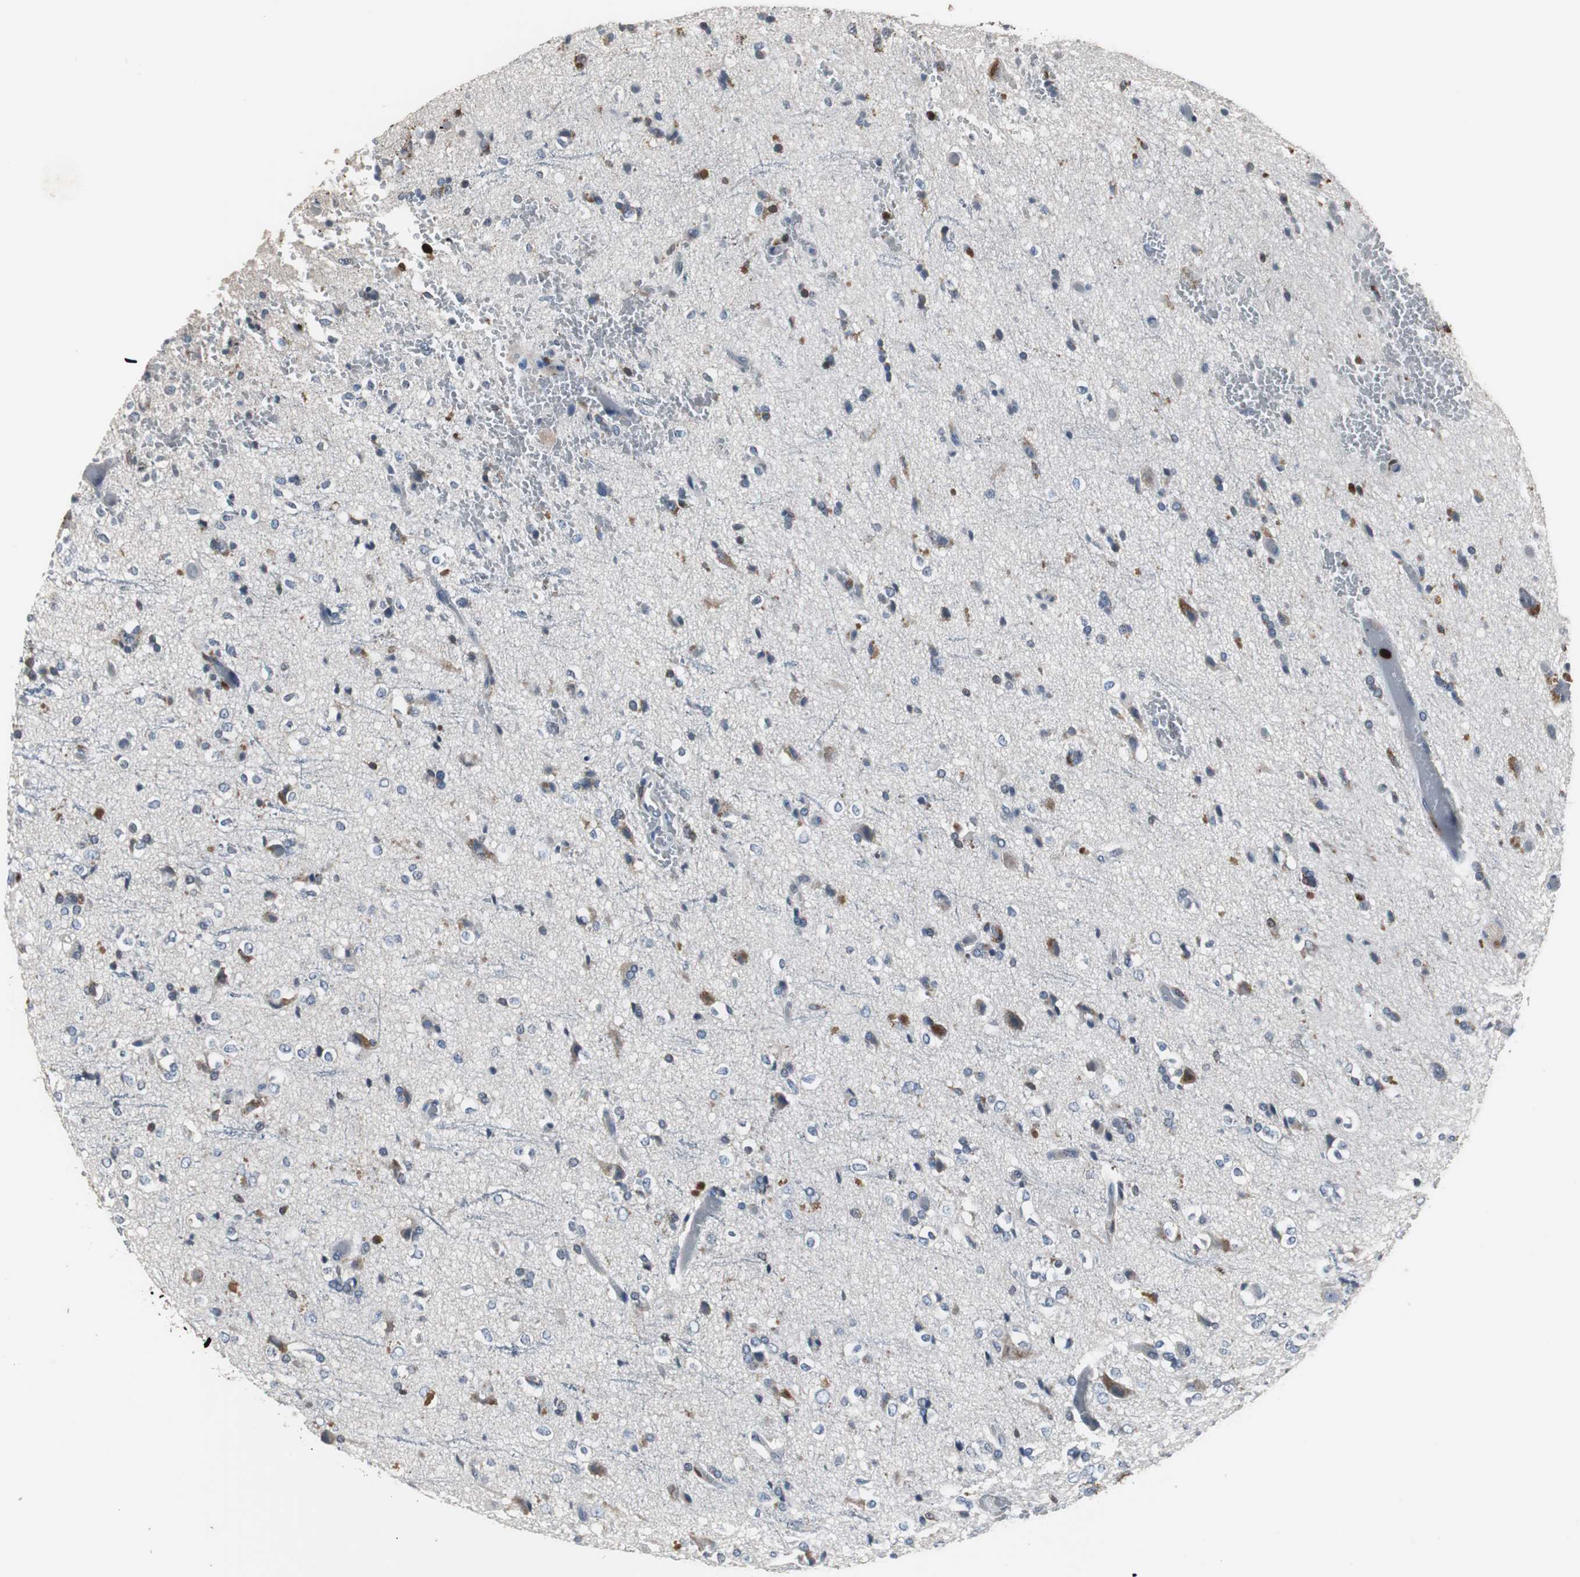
{"staining": {"intensity": "moderate", "quantity": "<25%", "location": "cytoplasmic/membranous"}, "tissue": "glioma", "cell_type": "Tumor cells", "image_type": "cancer", "snomed": [{"axis": "morphology", "description": "Glioma, malignant, High grade"}, {"axis": "topography", "description": "Brain"}], "caption": "Tumor cells exhibit low levels of moderate cytoplasmic/membranous staining in approximately <25% of cells in human glioma.", "gene": "NCF2", "patient": {"sex": "male", "age": 47}}